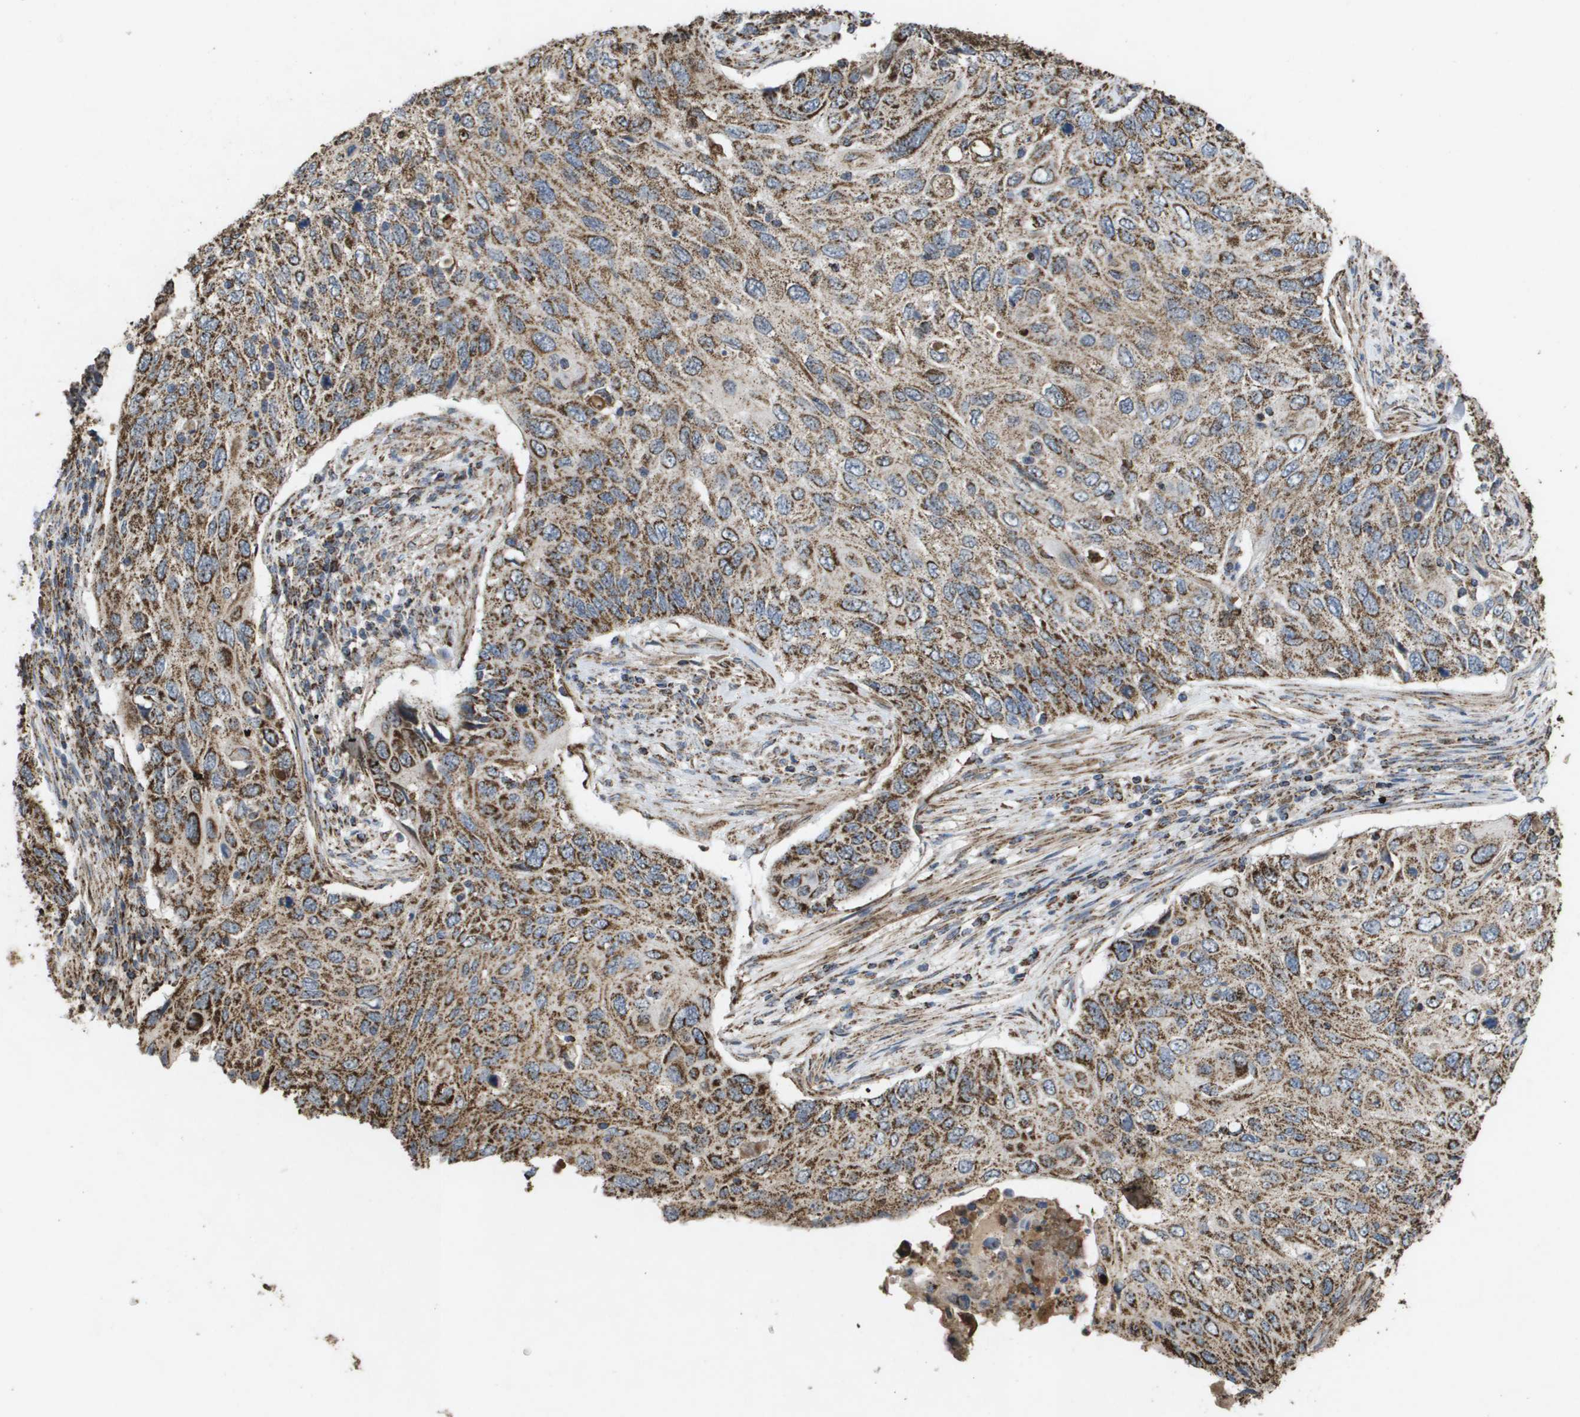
{"staining": {"intensity": "moderate", "quantity": ">75%", "location": "cytoplasmic/membranous"}, "tissue": "cervical cancer", "cell_type": "Tumor cells", "image_type": "cancer", "snomed": [{"axis": "morphology", "description": "Squamous cell carcinoma, NOS"}, {"axis": "topography", "description": "Cervix"}], "caption": "Protein expression analysis of human cervical cancer (squamous cell carcinoma) reveals moderate cytoplasmic/membranous staining in approximately >75% of tumor cells.", "gene": "HSPE1", "patient": {"sex": "female", "age": 70}}